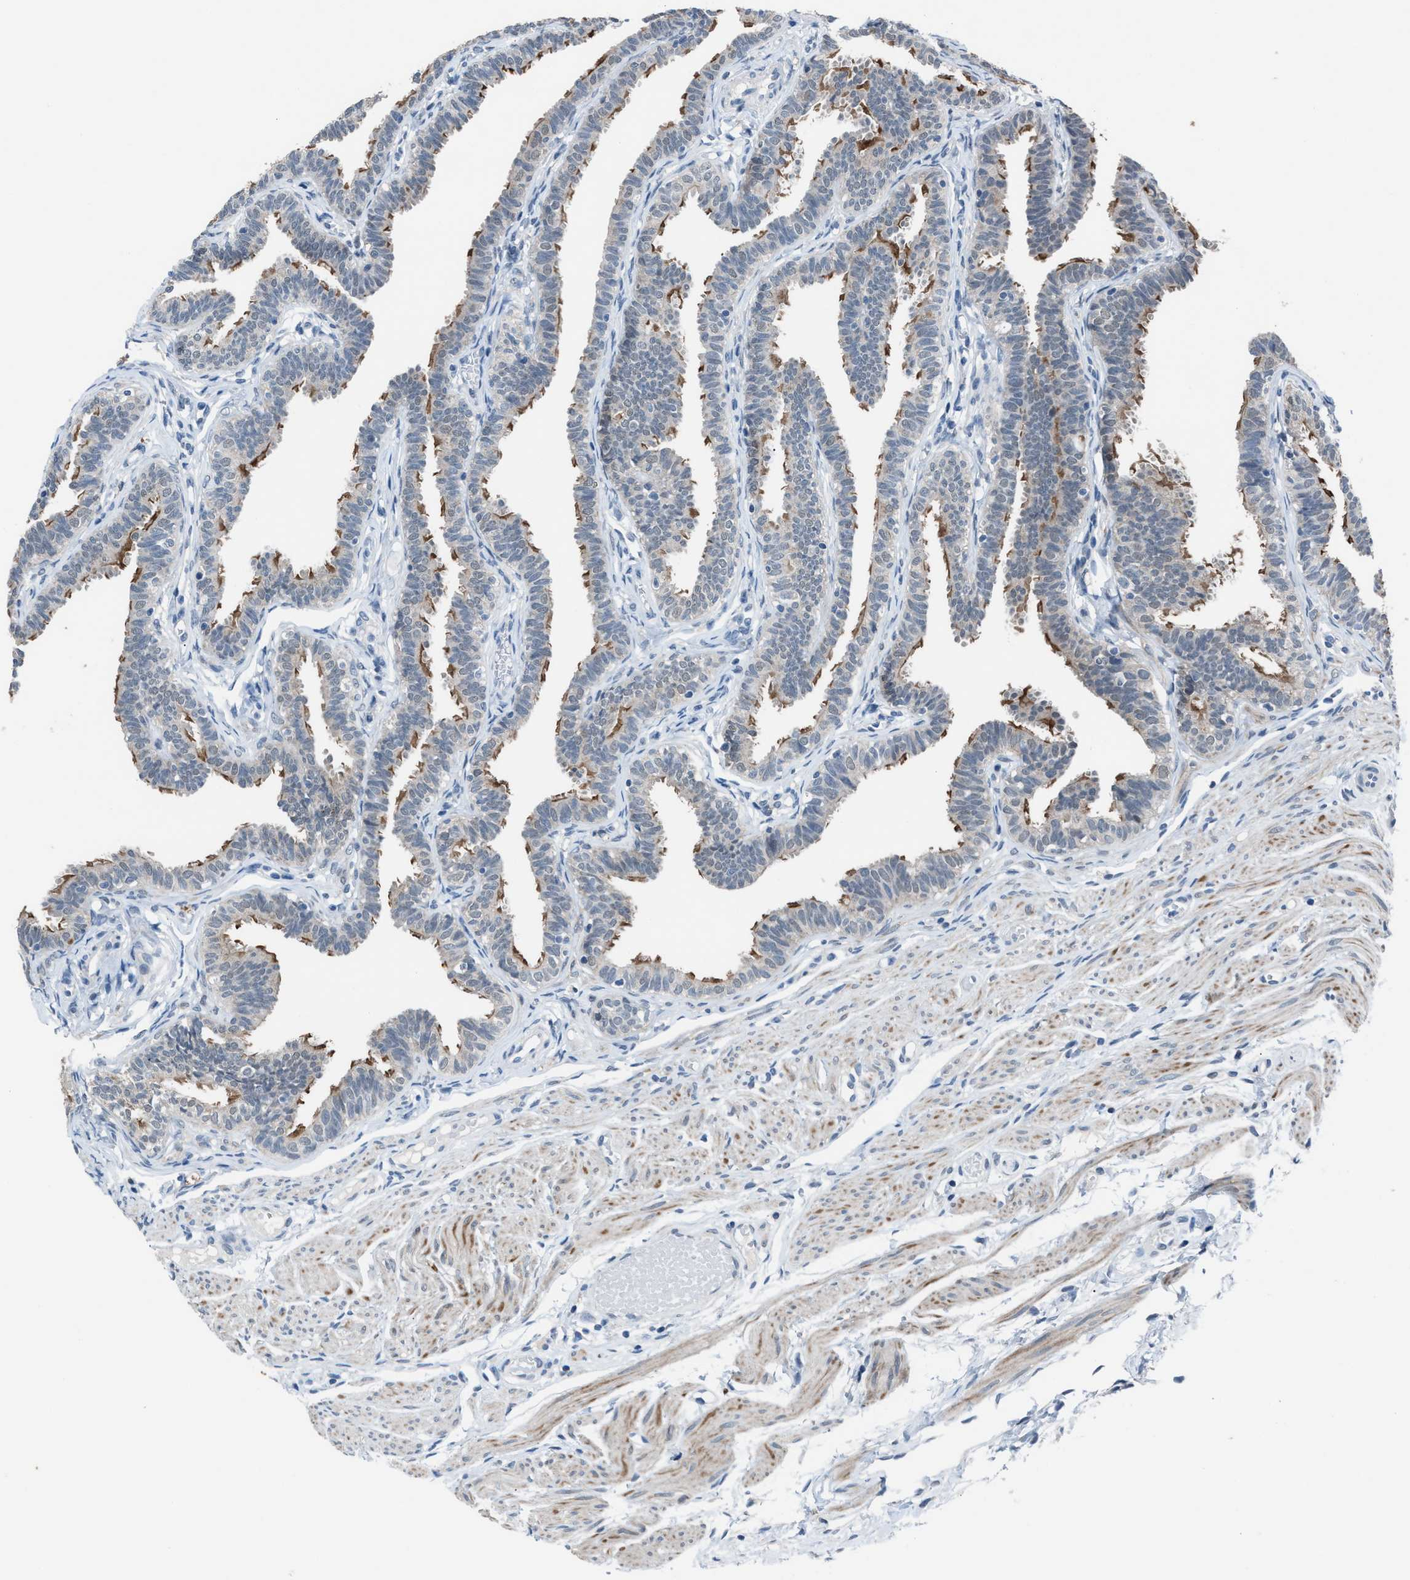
{"staining": {"intensity": "moderate", "quantity": "<25%", "location": "cytoplasmic/membranous"}, "tissue": "fallopian tube", "cell_type": "Glandular cells", "image_type": "normal", "snomed": [{"axis": "morphology", "description": "Normal tissue, NOS"}, {"axis": "topography", "description": "Fallopian tube"}, {"axis": "topography", "description": "Ovary"}], "caption": "Fallopian tube stained with a brown dye demonstrates moderate cytoplasmic/membranous positive staining in approximately <25% of glandular cells.", "gene": "ANAPC11", "patient": {"sex": "female", "age": 23}}